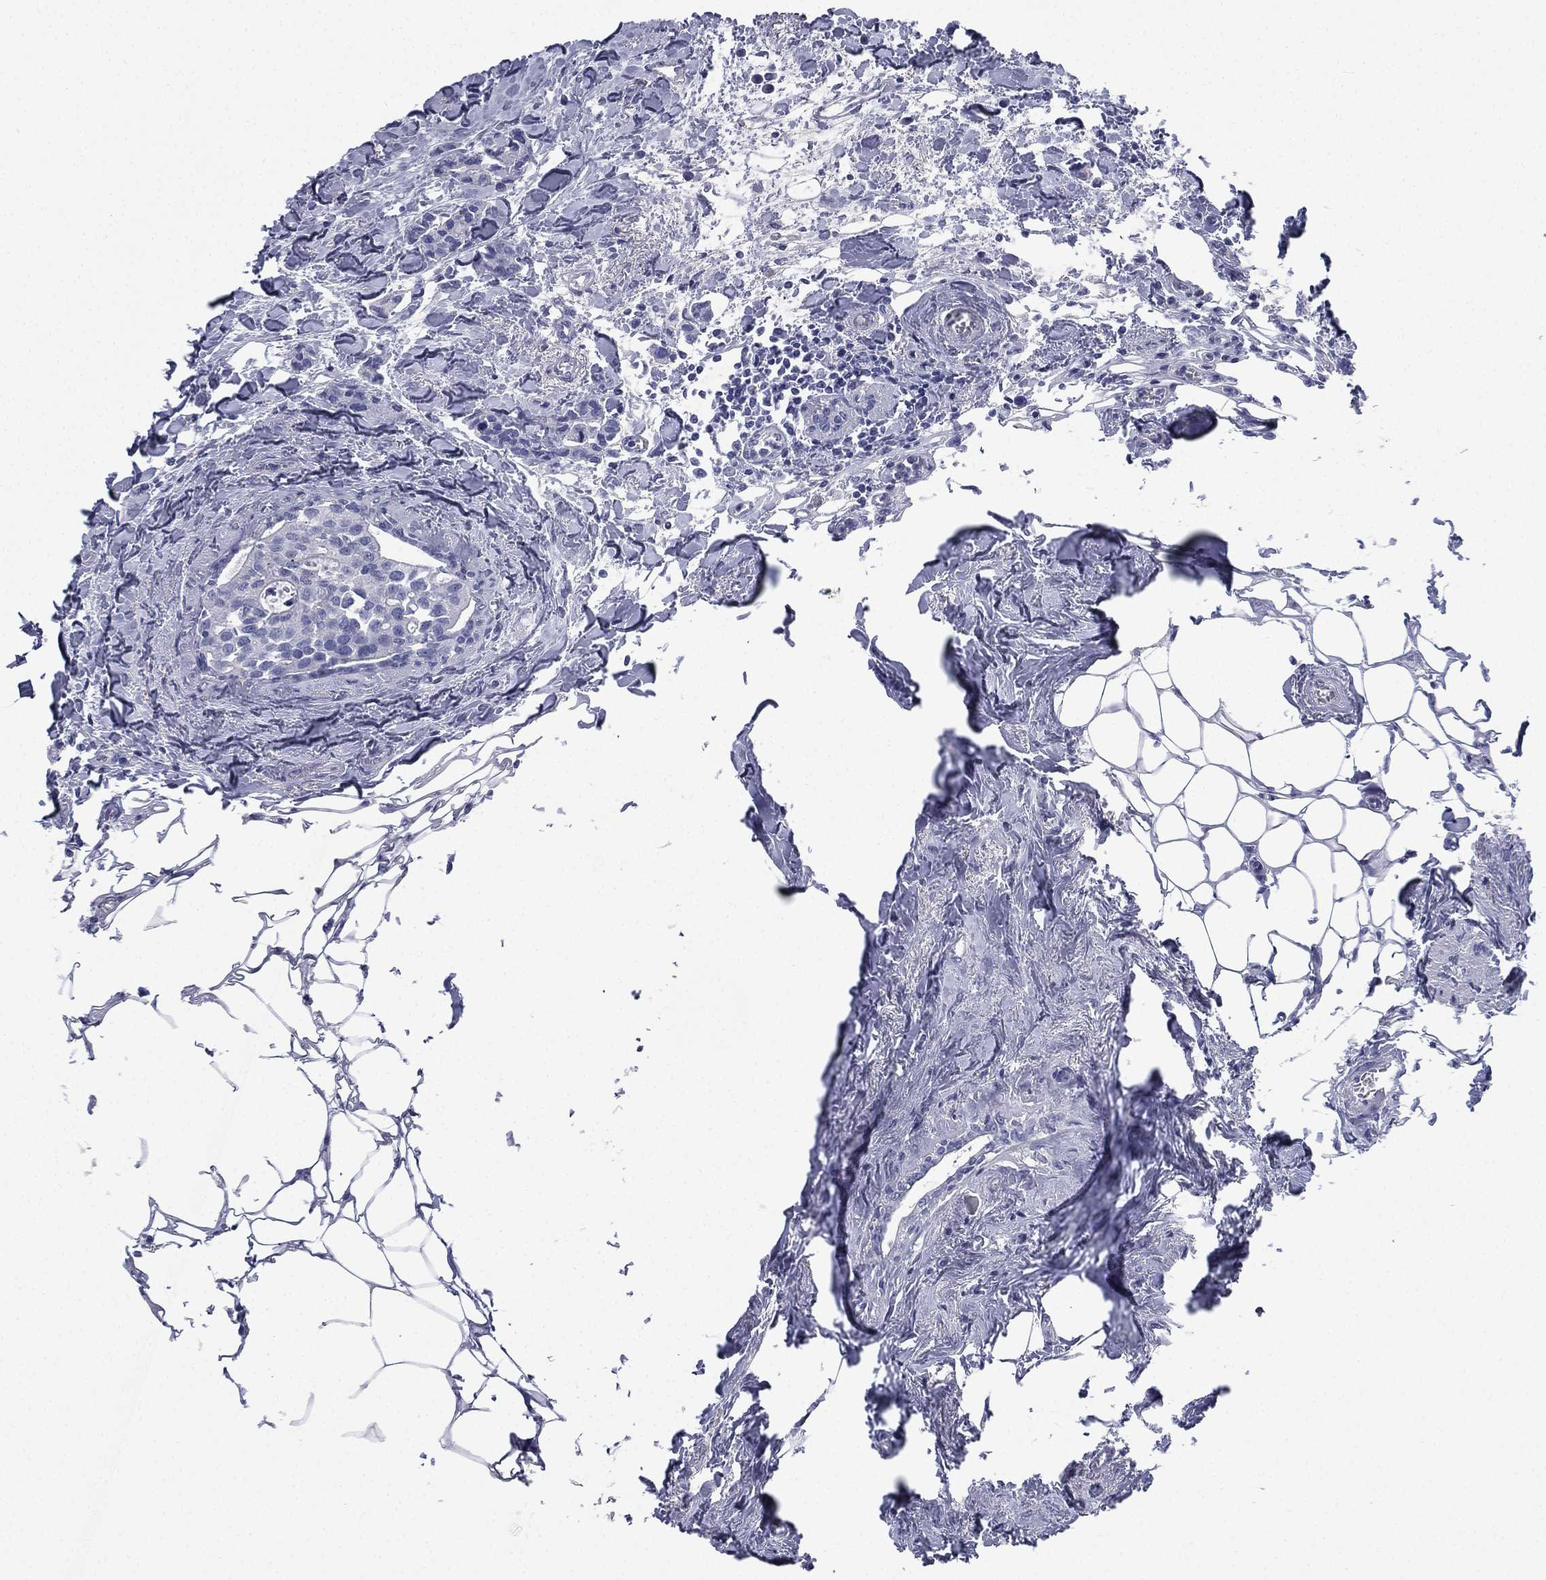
{"staining": {"intensity": "negative", "quantity": "none", "location": "none"}, "tissue": "breast cancer", "cell_type": "Tumor cells", "image_type": "cancer", "snomed": [{"axis": "morphology", "description": "Duct carcinoma"}, {"axis": "topography", "description": "Breast"}], "caption": "Immunohistochemical staining of breast cancer (infiltrating ductal carcinoma) reveals no significant staining in tumor cells.", "gene": "FCER2", "patient": {"sex": "female", "age": 83}}